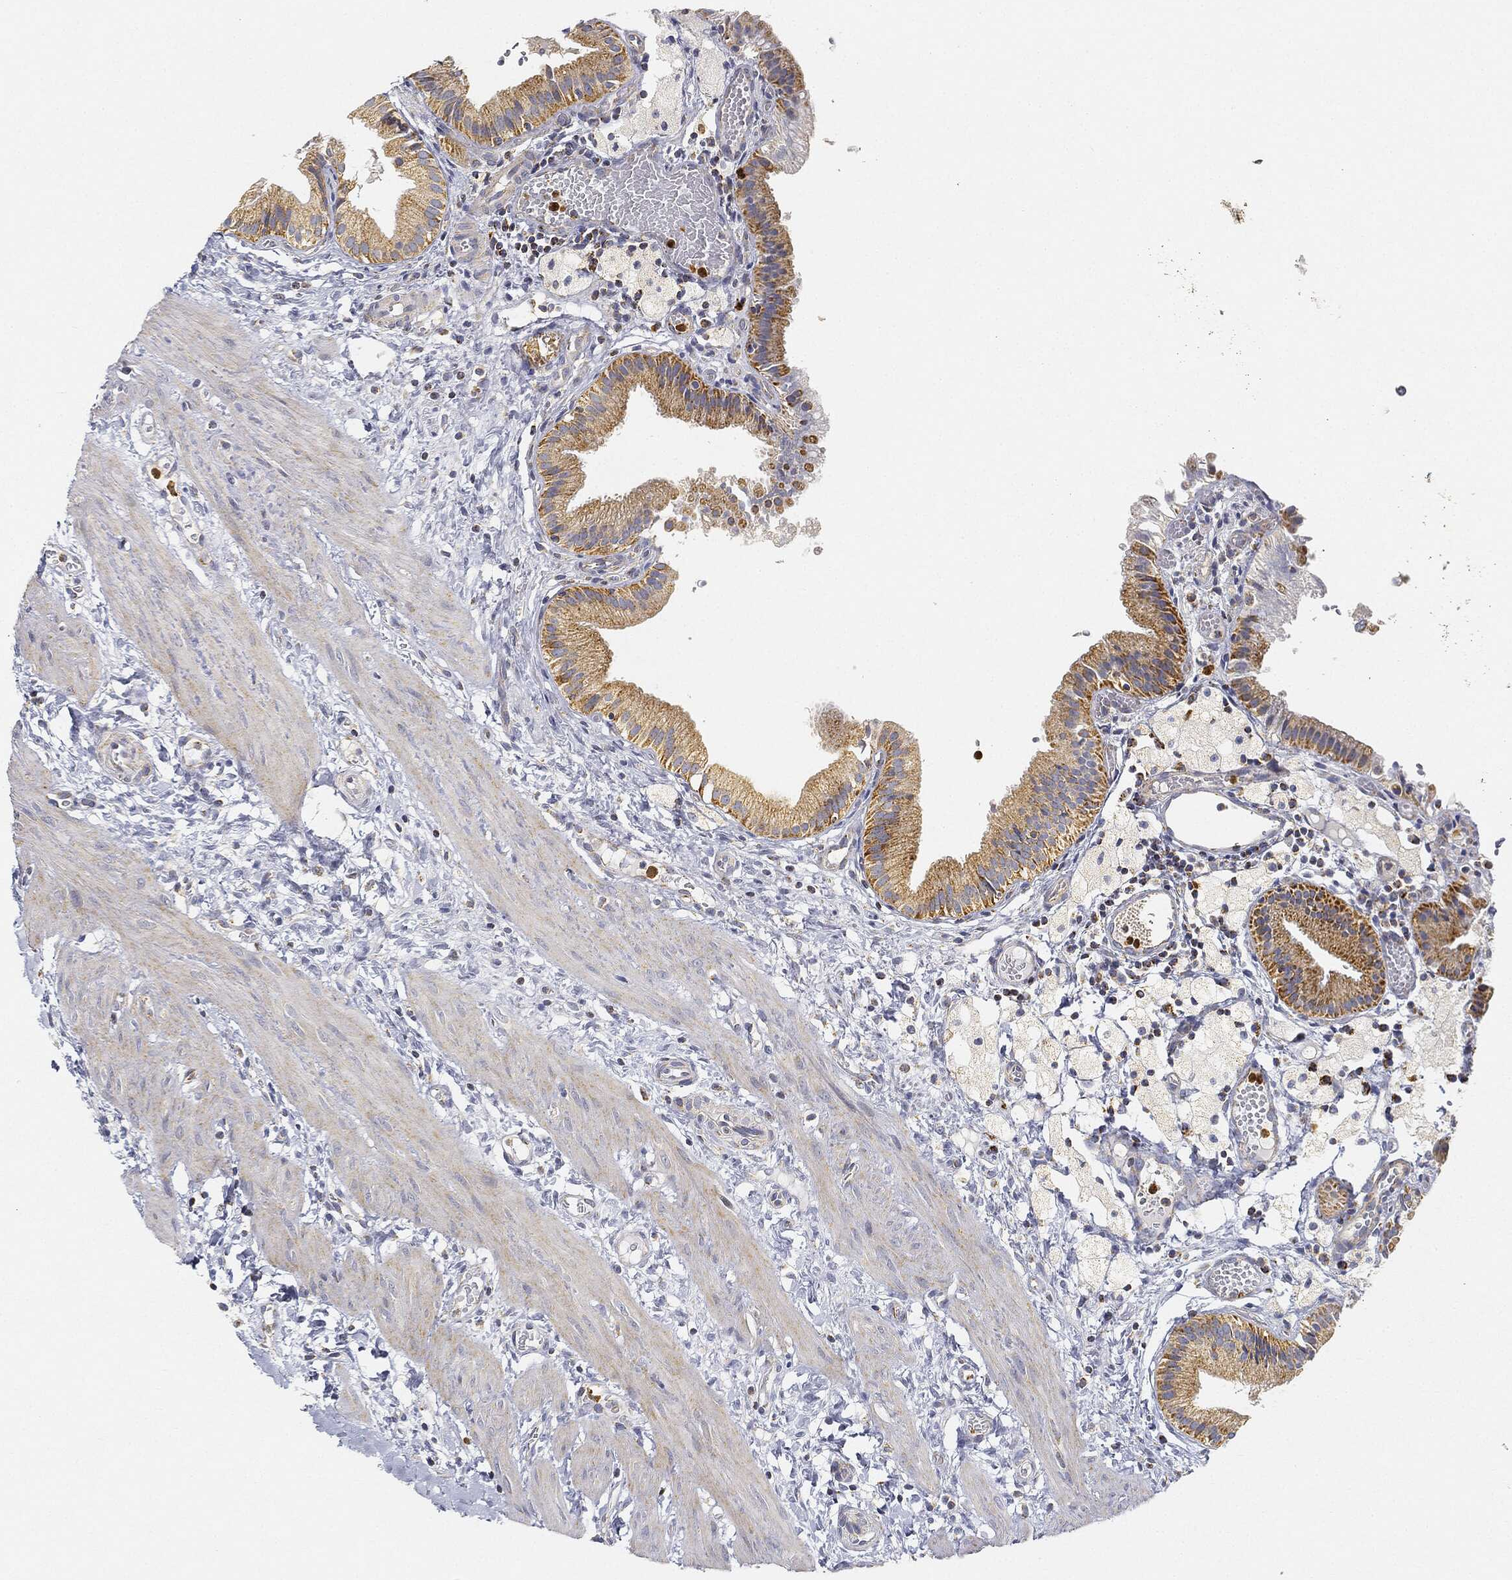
{"staining": {"intensity": "moderate", "quantity": ">75%", "location": "cytoplasmic/membranous"}, "tissue": "gallbladder", "cell_type": "Glandular cells", "image_type": "normal", "snomed": [{"axis": "morphology", "description": "Normal tissue, NOS"}, {"axis": "topography", "description": "Gallbladder"}], "caption": "DAB immunohistochemical staining of unremarkable human gallbladder exhibits moderate cytoplasmic/membranous protein positivity in approximately >75% of glandular cells.", "gene": "CAPN15", "patient": {"sex": "female", "age": 24}}